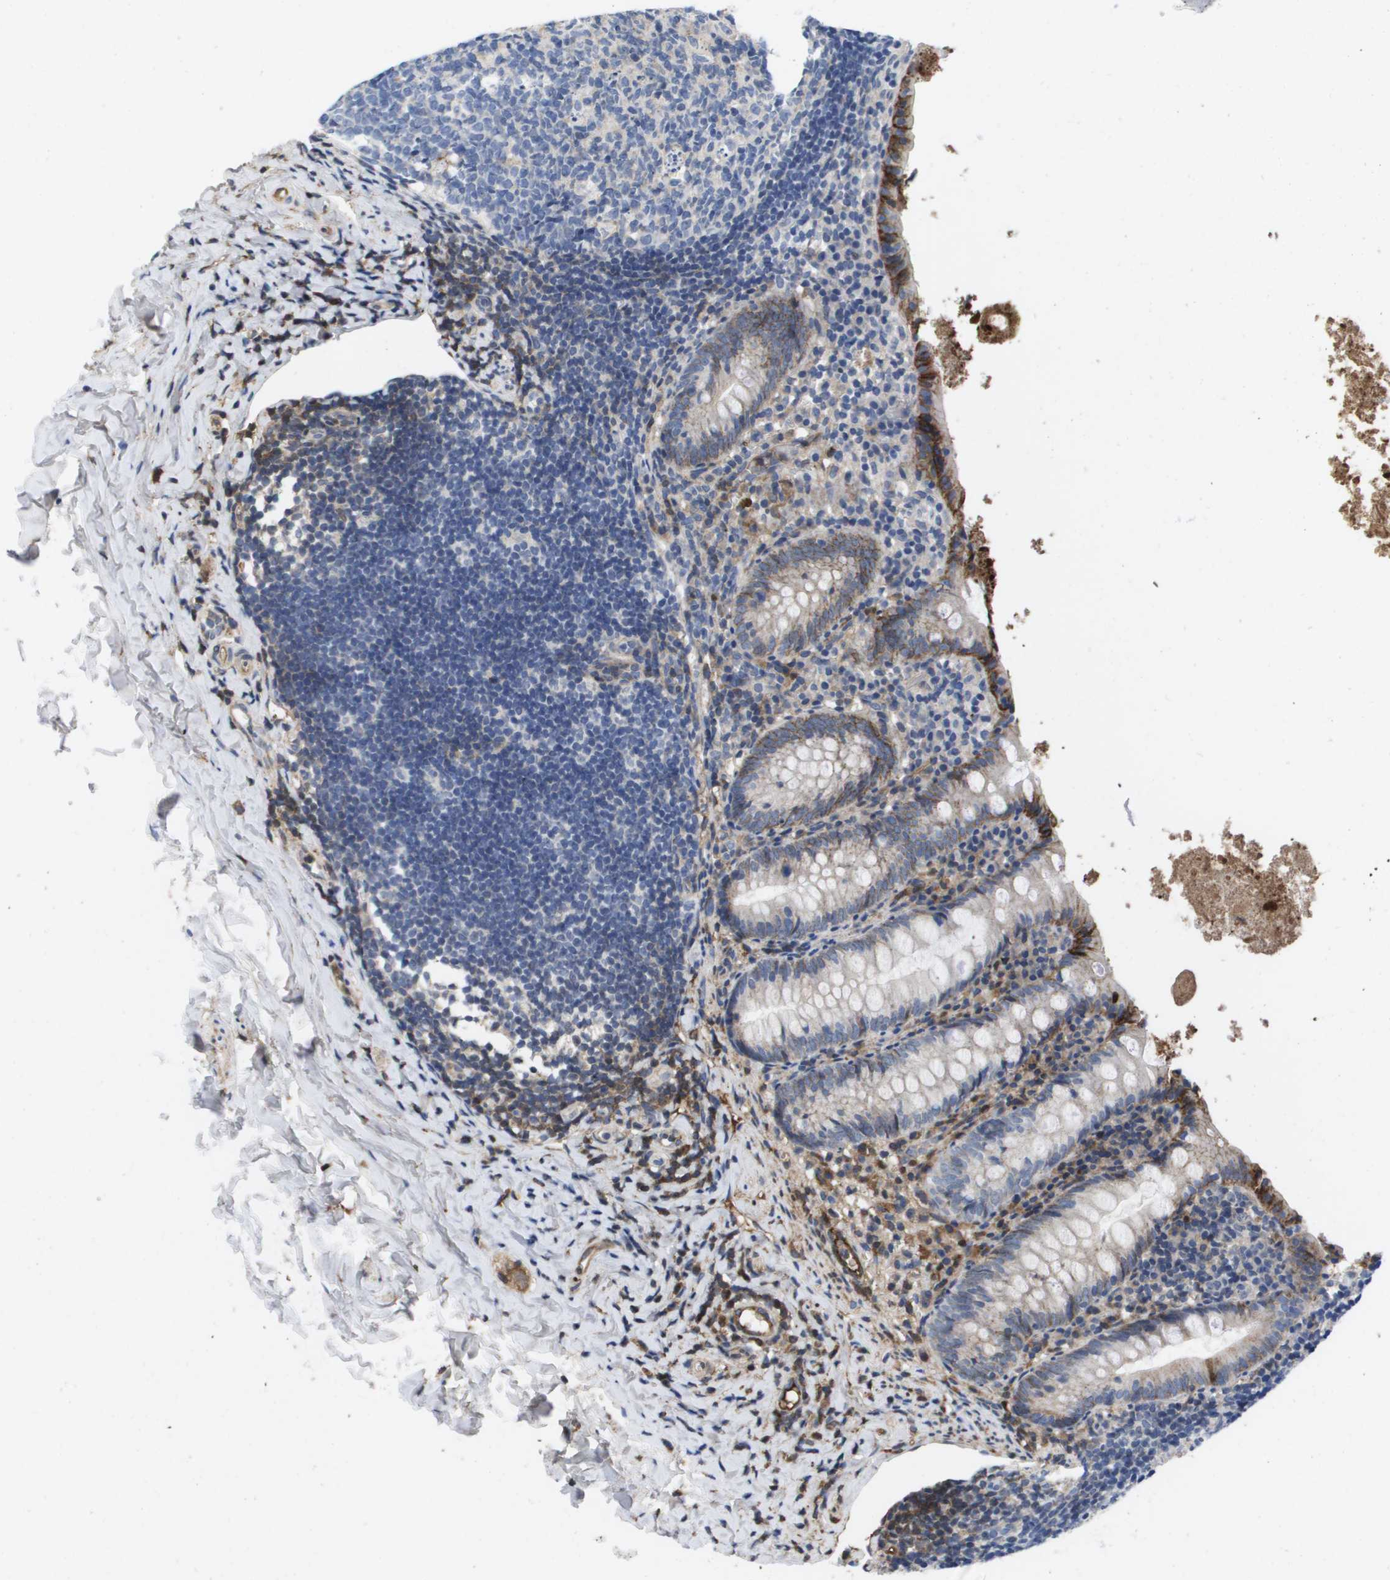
{"staining": {"intensity": "moderate", "quantity": "25%-75%", "location": "cytoplasmic/membranous"}, "tissue": "appendix", "cell_type": "Glandular cells", "image_type": "normal", "snomed": [{"axis": "morphology", "description": "Normal tissue, NOS"}, {"axis": "topography", "description": "Appendix"}], "caption": "Appendix was stained to show a protein in brown. There is medium levels of moderate cytoplasmic/membranous expression in approximately 25%-75% of glandular cells. (DAB (3,3'-diaminobenzidine) IHC with brightfield microscopy, high magnification).", "gene": "SERPINC1", "patient": {"sex": "female", "age": 10}}